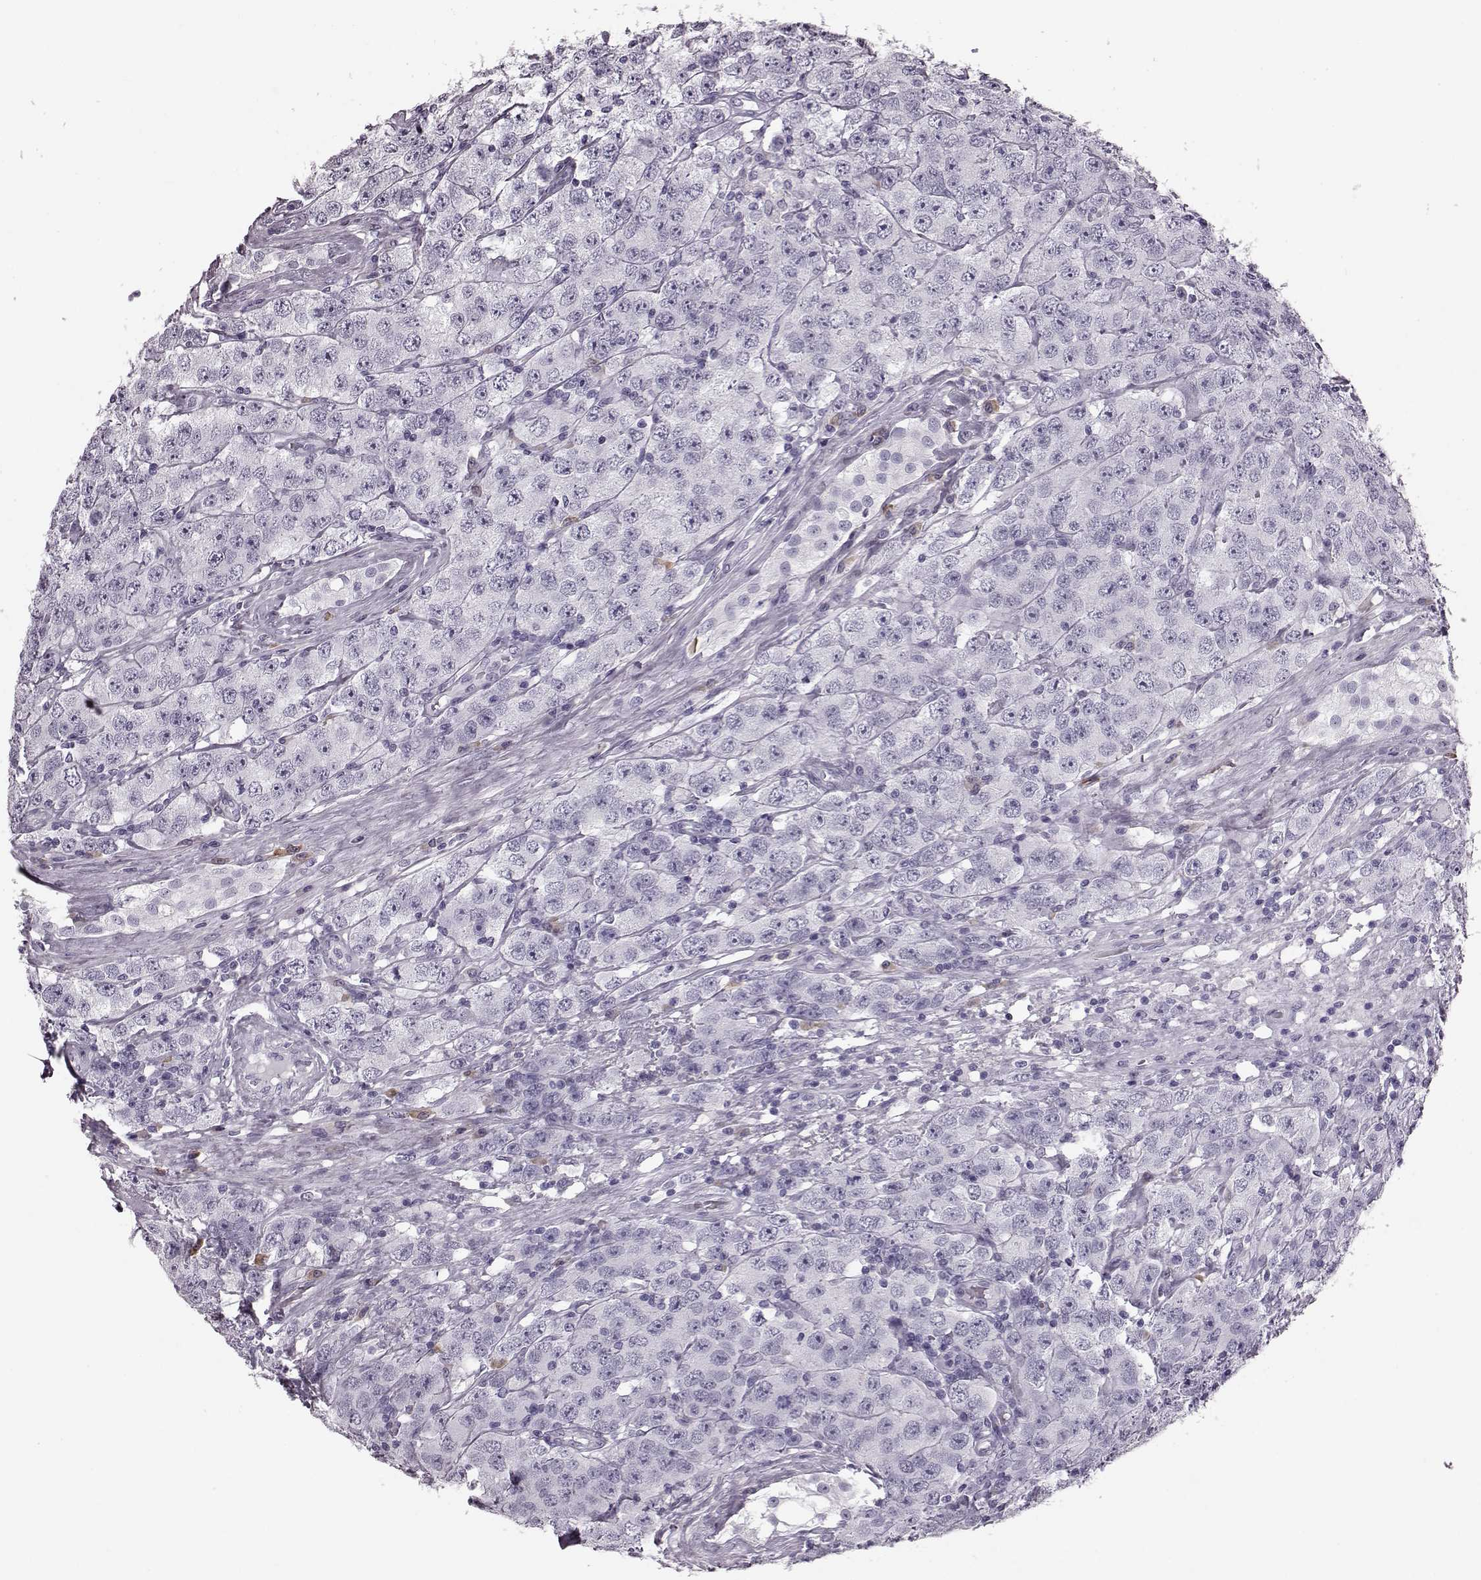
{"staining": {"intensity": "negative", "quantity": "none", "location": "none"}, "tissue": "testis cancer", "cell_type": "Tumor cells", "image_type": "cancer", "snomed": [{"axis": "morphology", "description": "Seminoma, NOS"}, {"axis": "topography", "description": "Testis"}], "caption": "IHC photomicrograph of testis cancer (seminoma) stained for a protein (brown), which exhibits no expression in tumor cells. (DAB IHC with hematoxylin counter stain).", "gene": "JSRP1", "patient": {"sex": "male", "age": 52}}